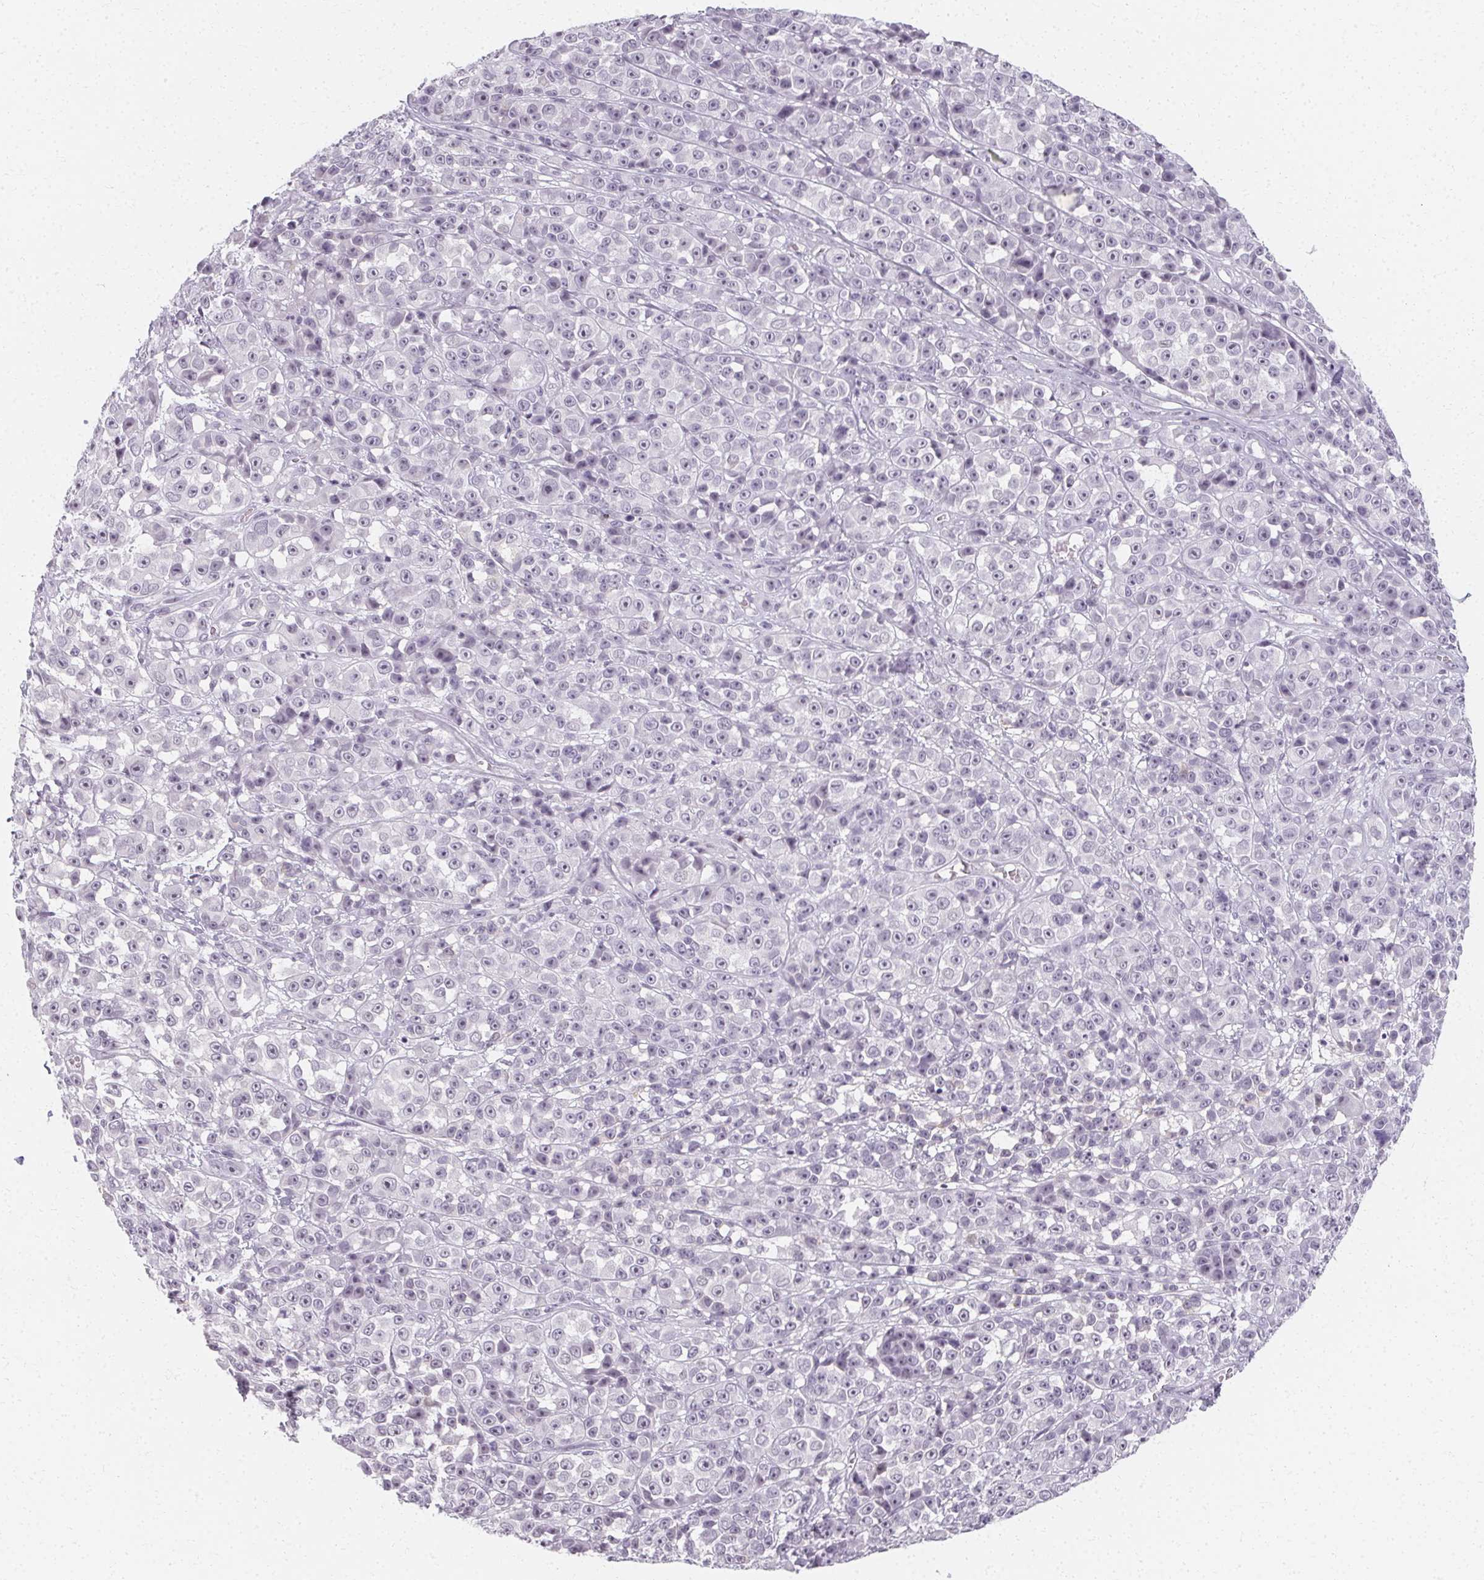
{"staining": {"intensity": "negative", "quantity": "none", "location": "none"}, "tissue": "melanoma", "cell_type": "Tumor cells", "image_type": "cancer", "snomed": [{"axis": "morphology", "description": "Malignant melanoma, NOS"}, {"axis": "topography", "description": "Skin"}, {"axis": "topography", "description": "Skin of back"}], "caption": "Histopathology image shows no significant protein positivity in tumor cells of malignant melanoma. The staining was performed using DAB (3,3'-diaminobenzidine) to visualize the protein expression in brown, while the nuclei were stained in blue with hematoxylin (Magnification: 20x).", "gene": "SYNPR", "patient": {"sex": "male", "age": 91}}